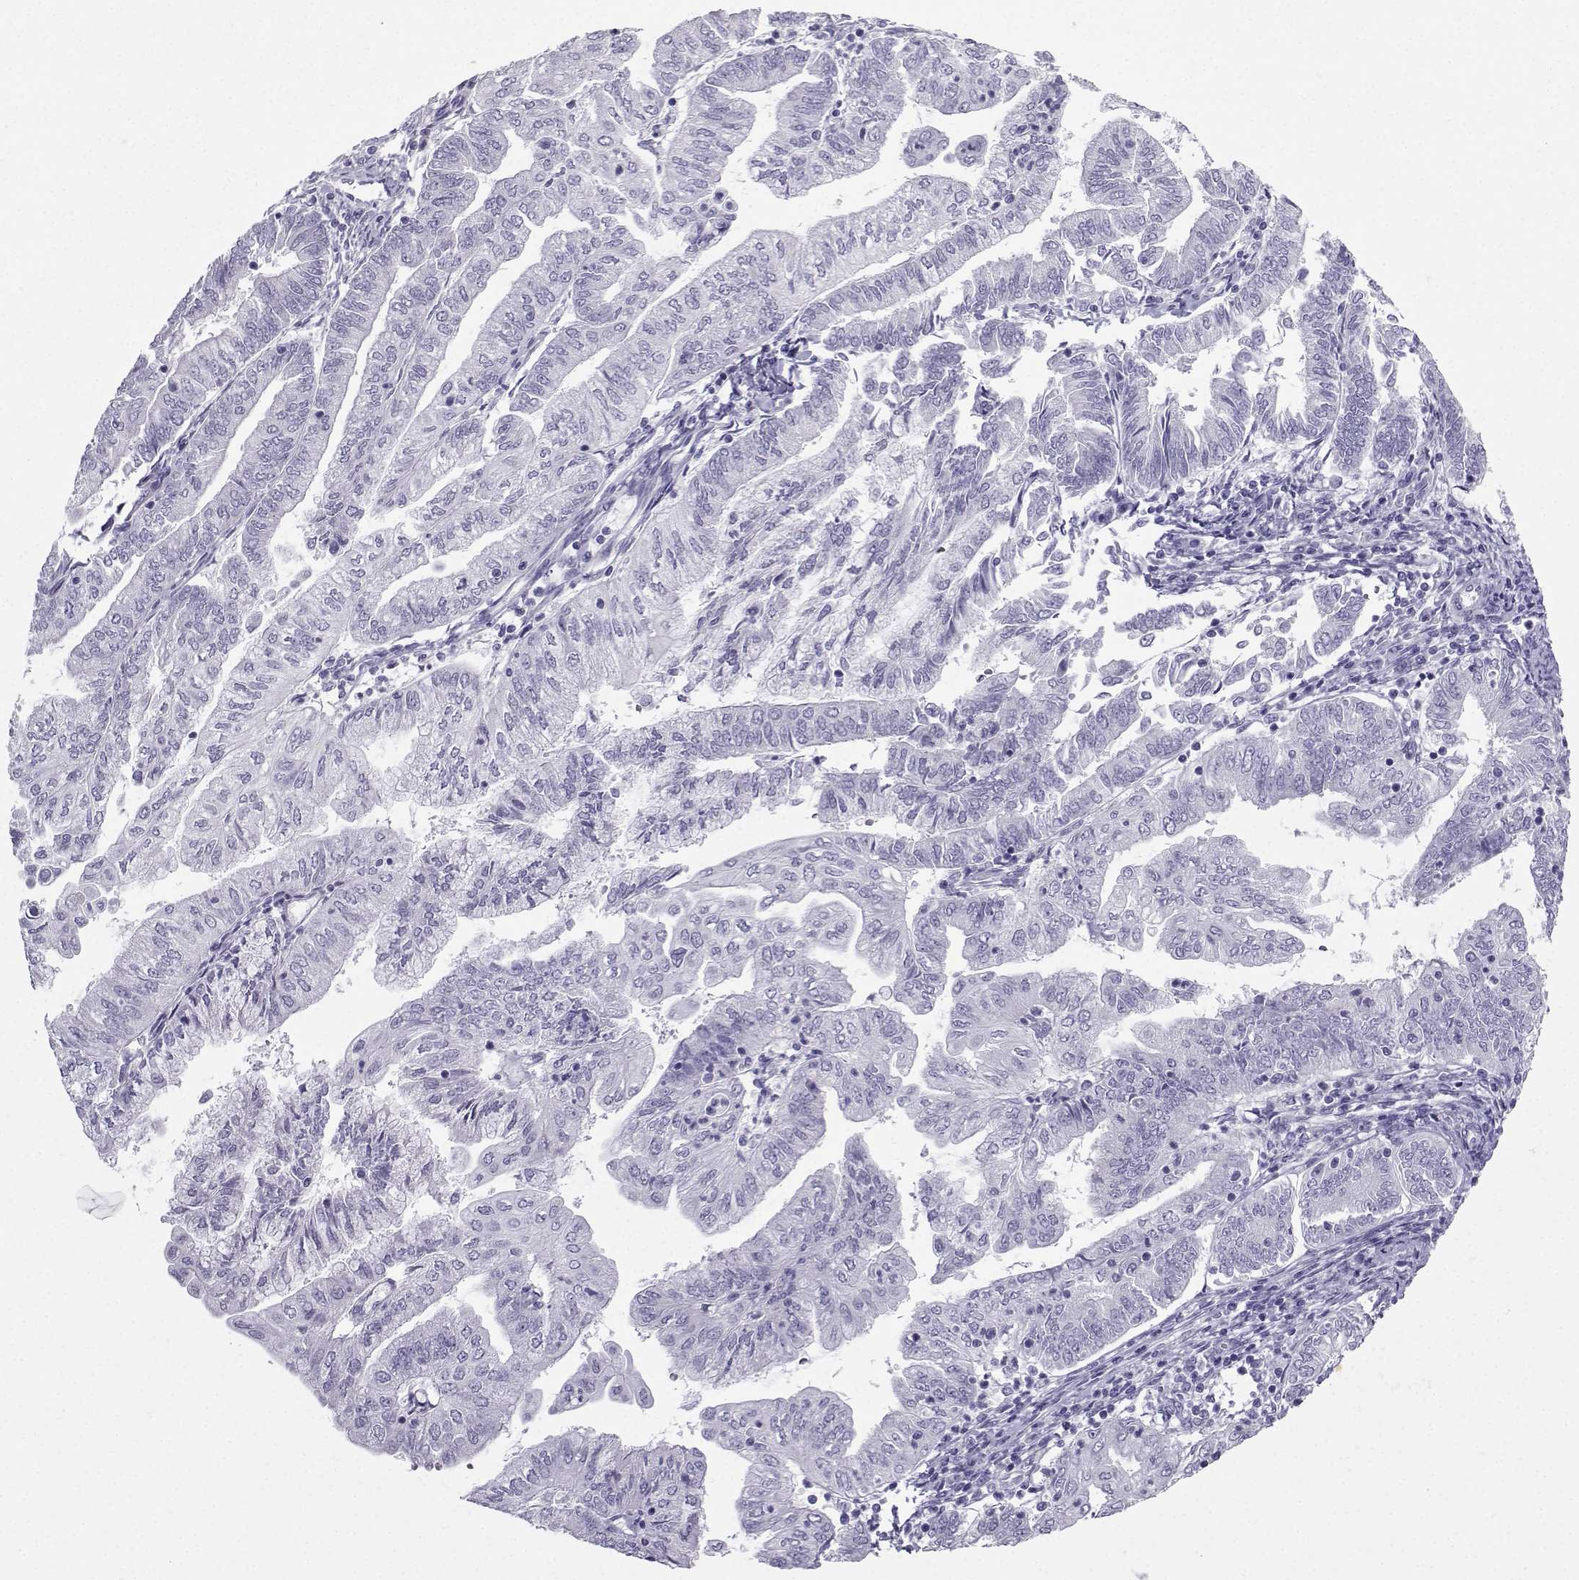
{"staining": {"intensity": "negative", "quantity": "none", "location": "none"}, "tissue": "endometrial cancer", "cell_type": "Tumor cells", "image_type": "cancer", "snomed": [{"axis": "morphology", "description": "Adenocarcinoma, NOS"}, {"axis": "topography", "description": "Endometrium"}], "caption": "Micrograph shows no significant protein expression in tumor cells of endometrial cancer (adenocarcinoma).", "gene": "IQCD", "patient": {"sex": "female", "age": 55}}